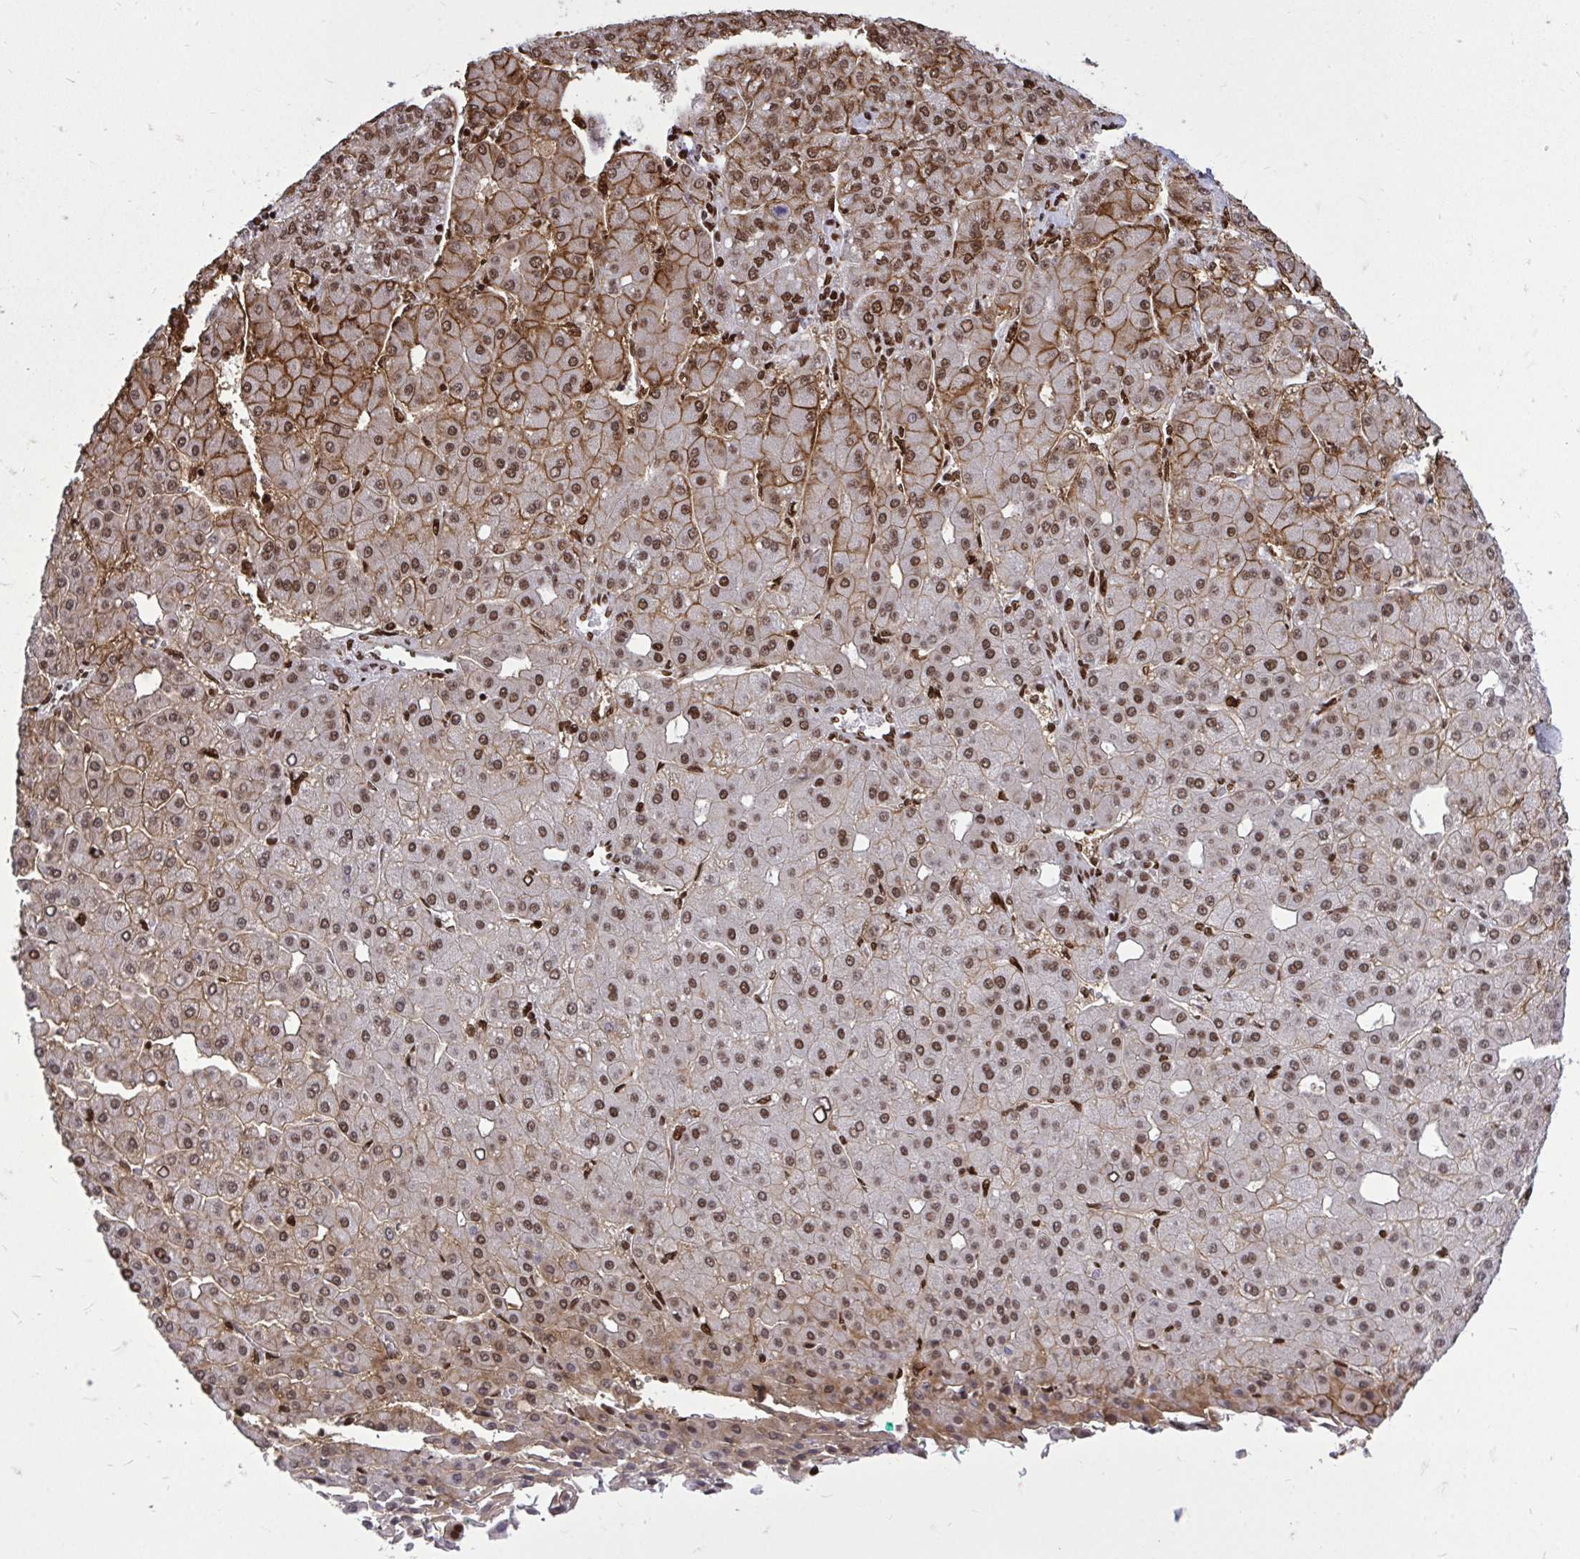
{"staining": {"intensity": "moderate", "quantity": ">75%", "location": "cytoplasmic/membranous,nuclear"}, "tissue": "liver cancer", "cell_type": "Tumor cells", "image_type": "cancer", "snomed": [{"axis": "morphology", "description": "Carcinoma, Hepatocellular, NOS"}, {"axis": "topography", "description": "Liver"}], "caption": "Human liver cancer stained with a brown dye reveals moderate cytoplasmic/membranous and nuclear positive staining in about >75% of tumor cells.", "gene": "TBL1Y", "patient": {"sex": "male", "age": 65}}